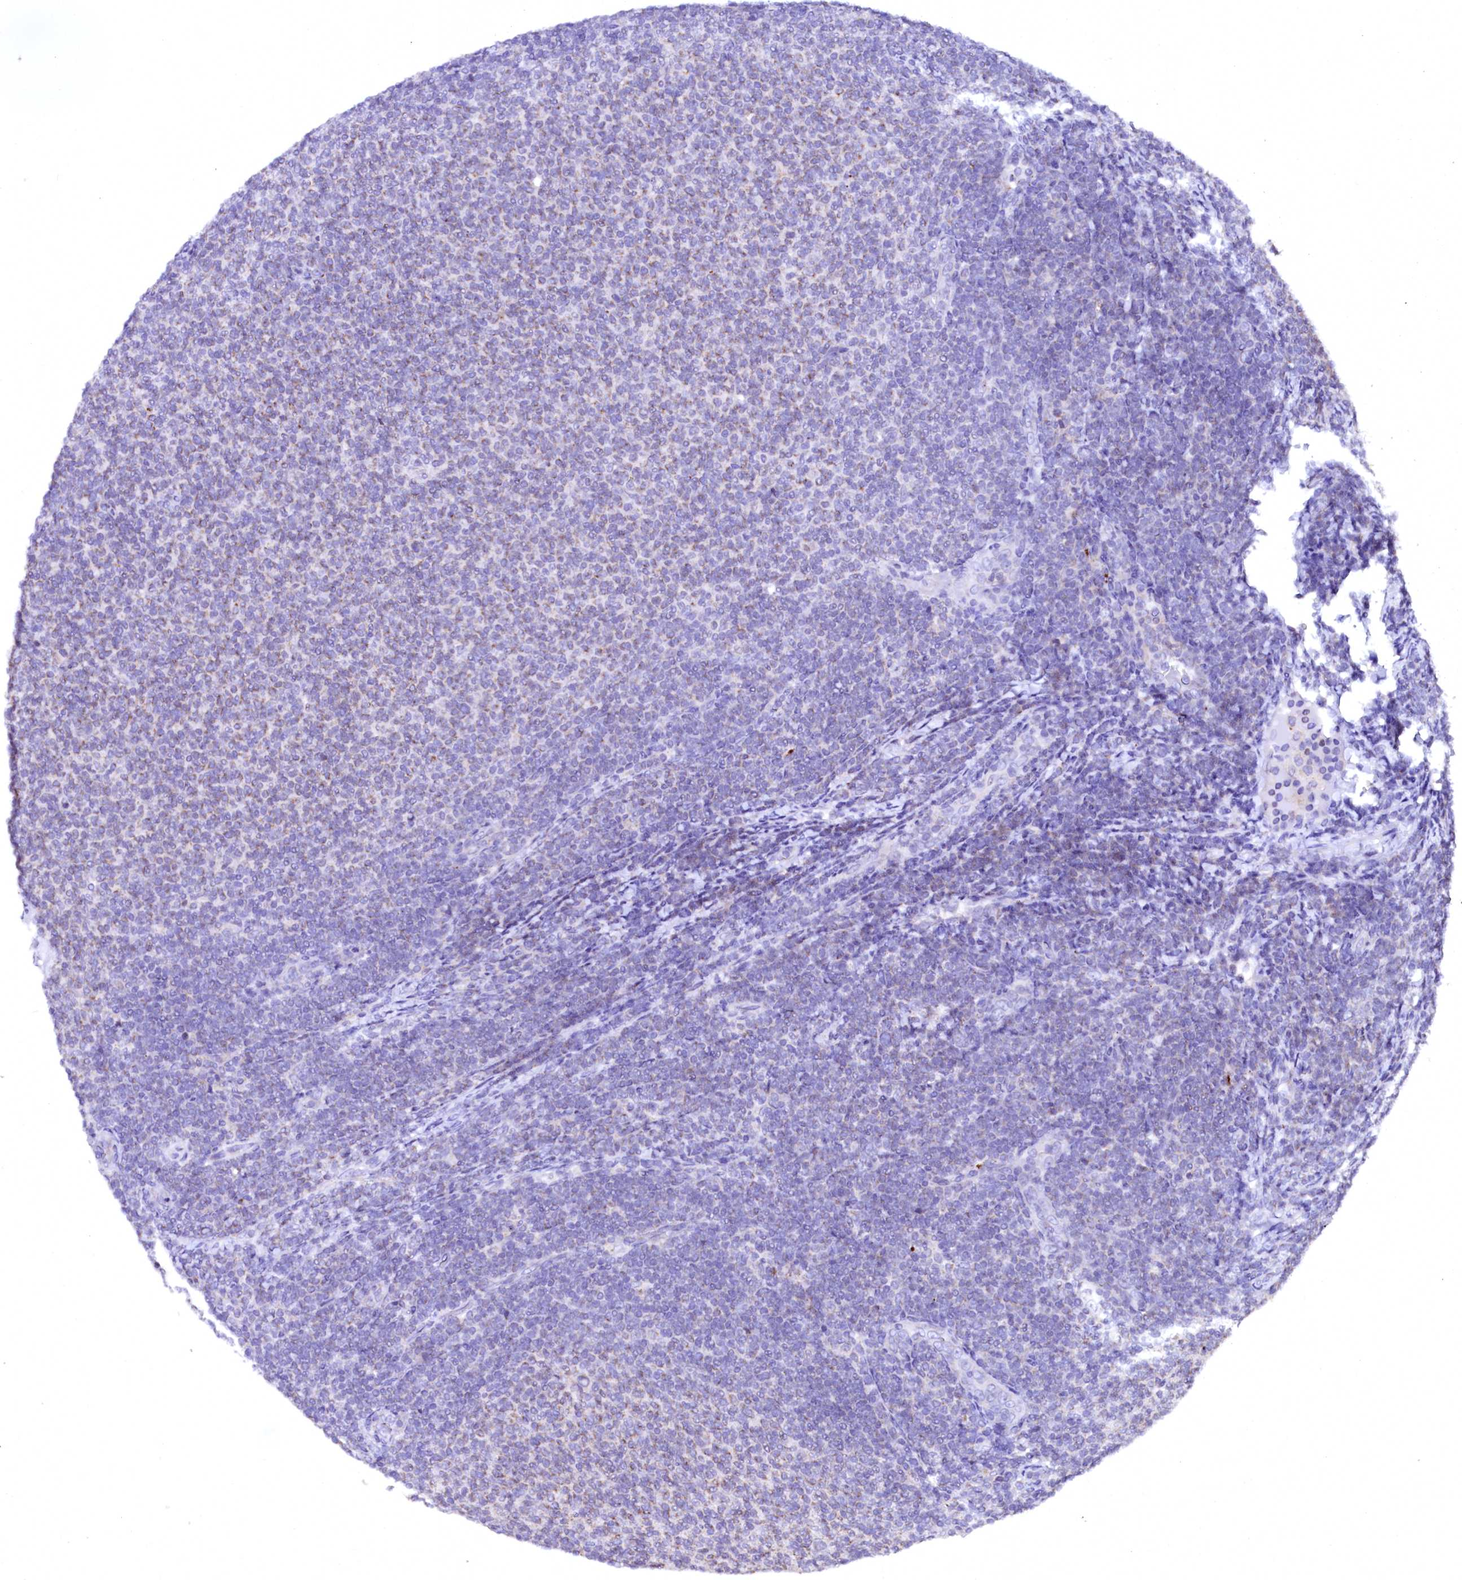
{"staining": {"intensity": "negative", "quantity": "none", "location": "none"}, "tissue": "lymphoma", "cell_type": "Tumor cells", "image_type": "cancer", "snomed": [{"axis": "morphology", "description": "Malignant lymphoma, non-Hodgkin's type, Low grade"}, {"axis": "topography", "description": "Lymph node"}], "caption": "DAB (3,3'-diaminobenzidine) immunohistochemical staining of human lymphoma shows no significant expression in tumor cells. (DAB immunohistochemistry with hematoxylin counter stain).", "gene": "NALF1", "patient": {"sex": "male", "age": 66}}